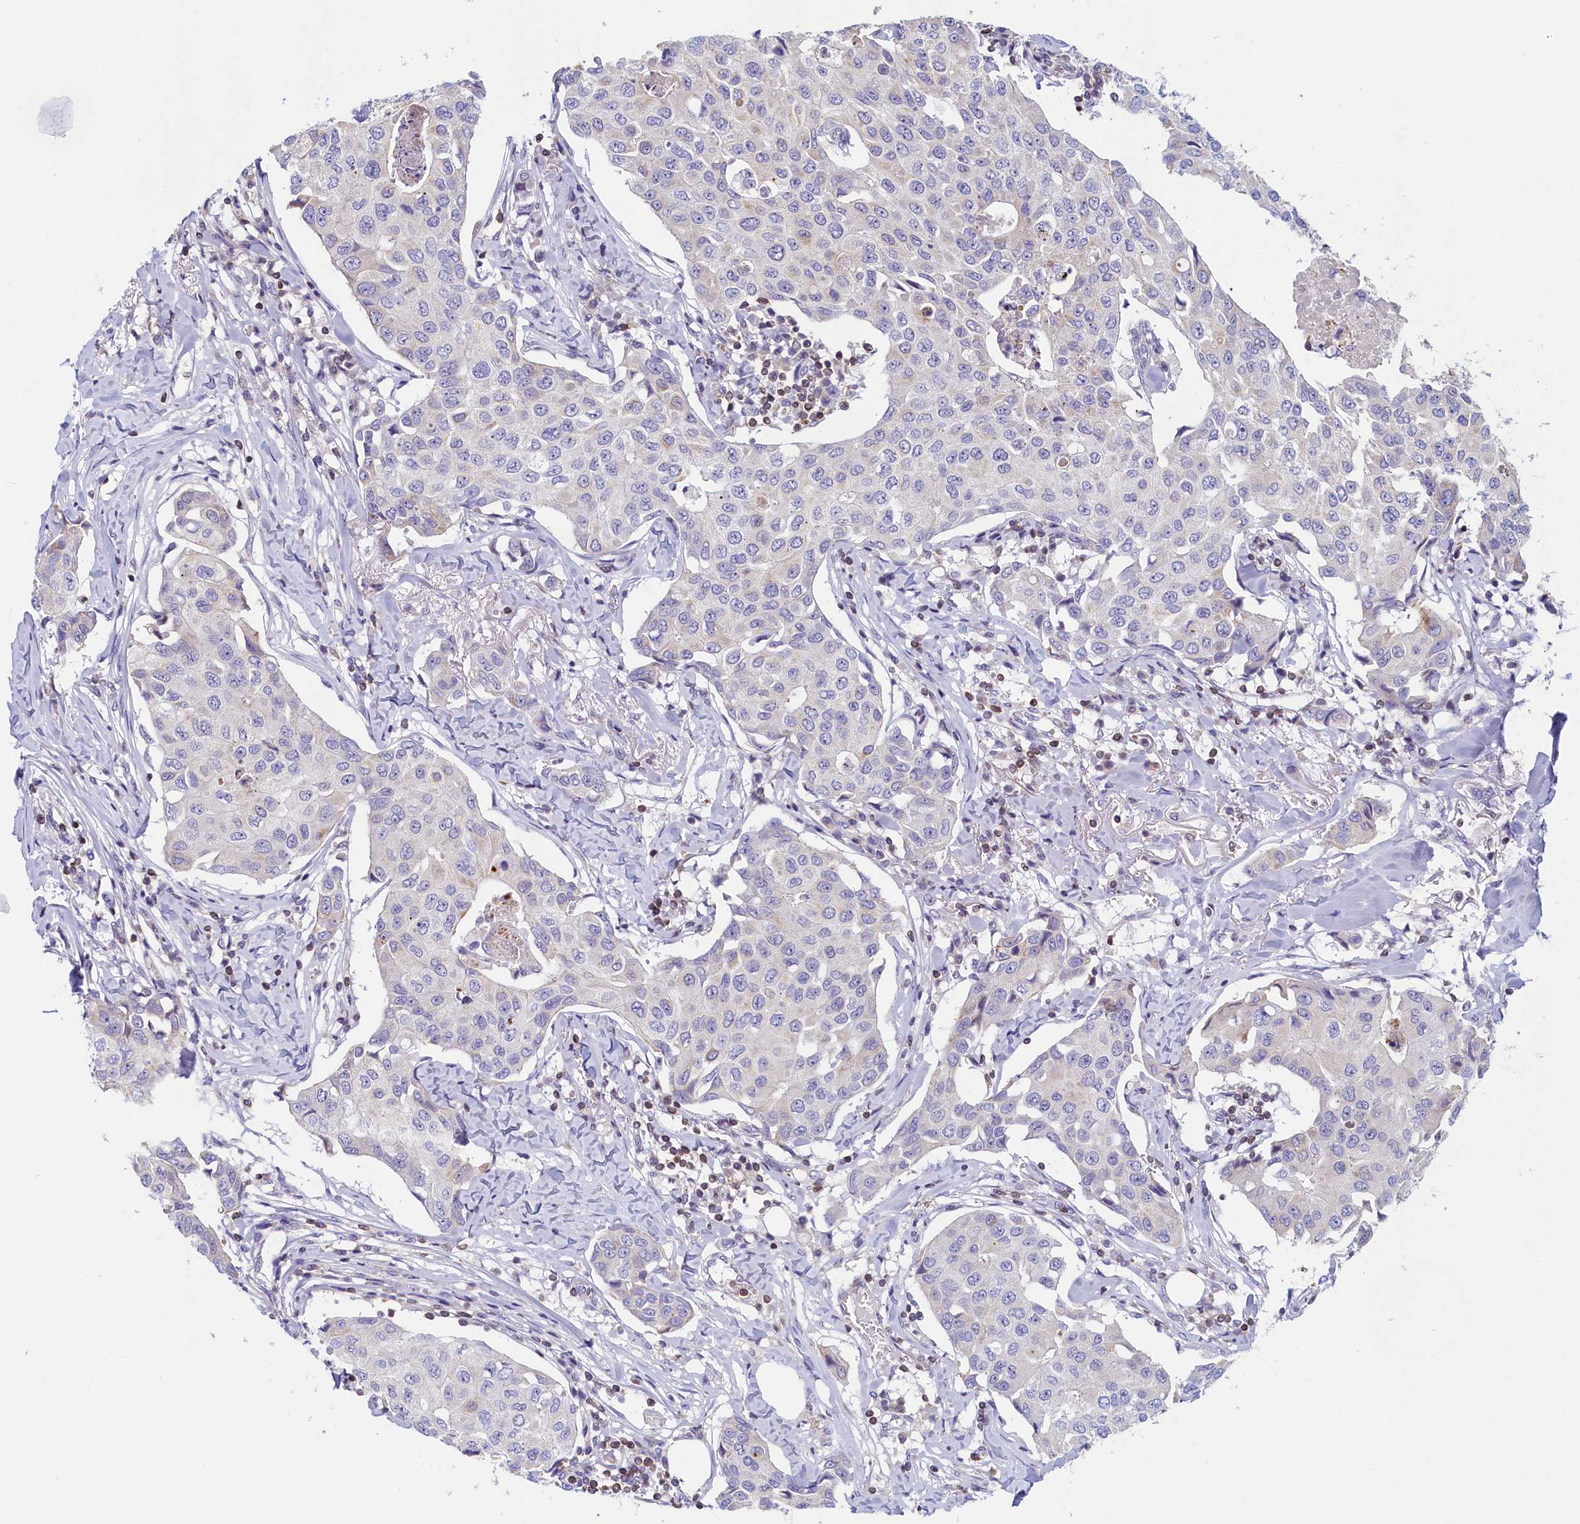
{"staining": {"intensity": "negative", "quantity": "none", "location": "none"}, "tissue": "breast cancer", "cell_type": "Tumor cells", "image_type": "cancer", "snomed": [{"axis": "morphology", "description": "Duct carcinoma"}, {"axis": "topography", "description": "Breast"}], "caption": "This image is of breast intraductal carcinoma stained with IHC to label a protein in brown with the nuclei are counter-stained blue. There is no positivity in tumor cells.", "gene": "TRAF3IP3", "patient": {"sex": "female", "age": 80}}